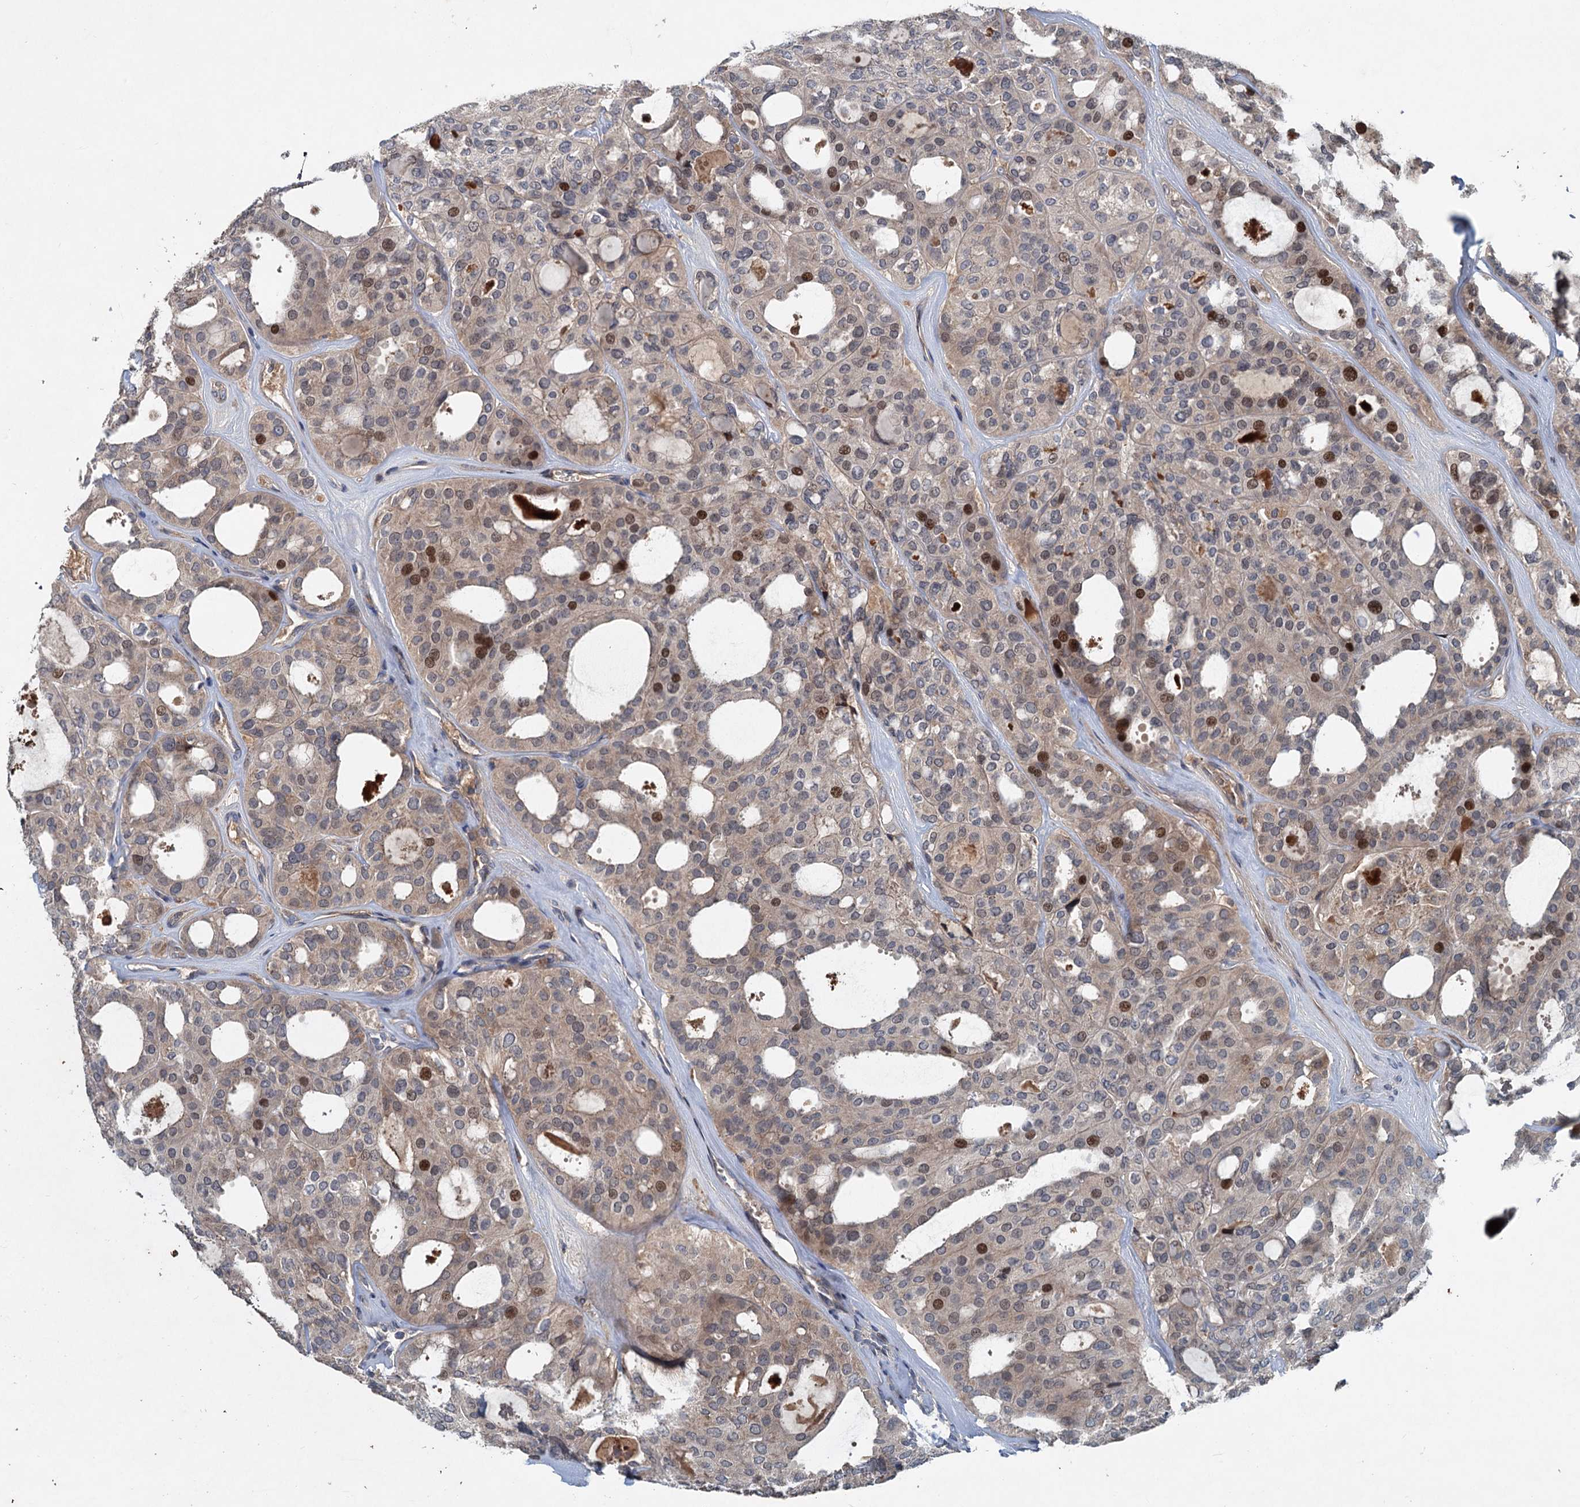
{"staining": {"intensity": "moderate", "quantity": "<25%", "location": "nuclear"}, "tissue": "thyroid cancer", "cell_type": "Tumor cells", "image_type": "cancer", "snomed": [{"axis": "morphology", "description": "Follicular adenoma carcinoma, NOS"}, {"axis": "topography", "description": "Thyroid gland"}], "caption": "Immunohistochemical staining of human follicular adenoma carcinoma (thyroid) displays low levels of moderate nuclear protein positivity in about <25% of tumor cells.", "gene": "TAPBPL", "patient": {"sex": "male", "age": 75}}